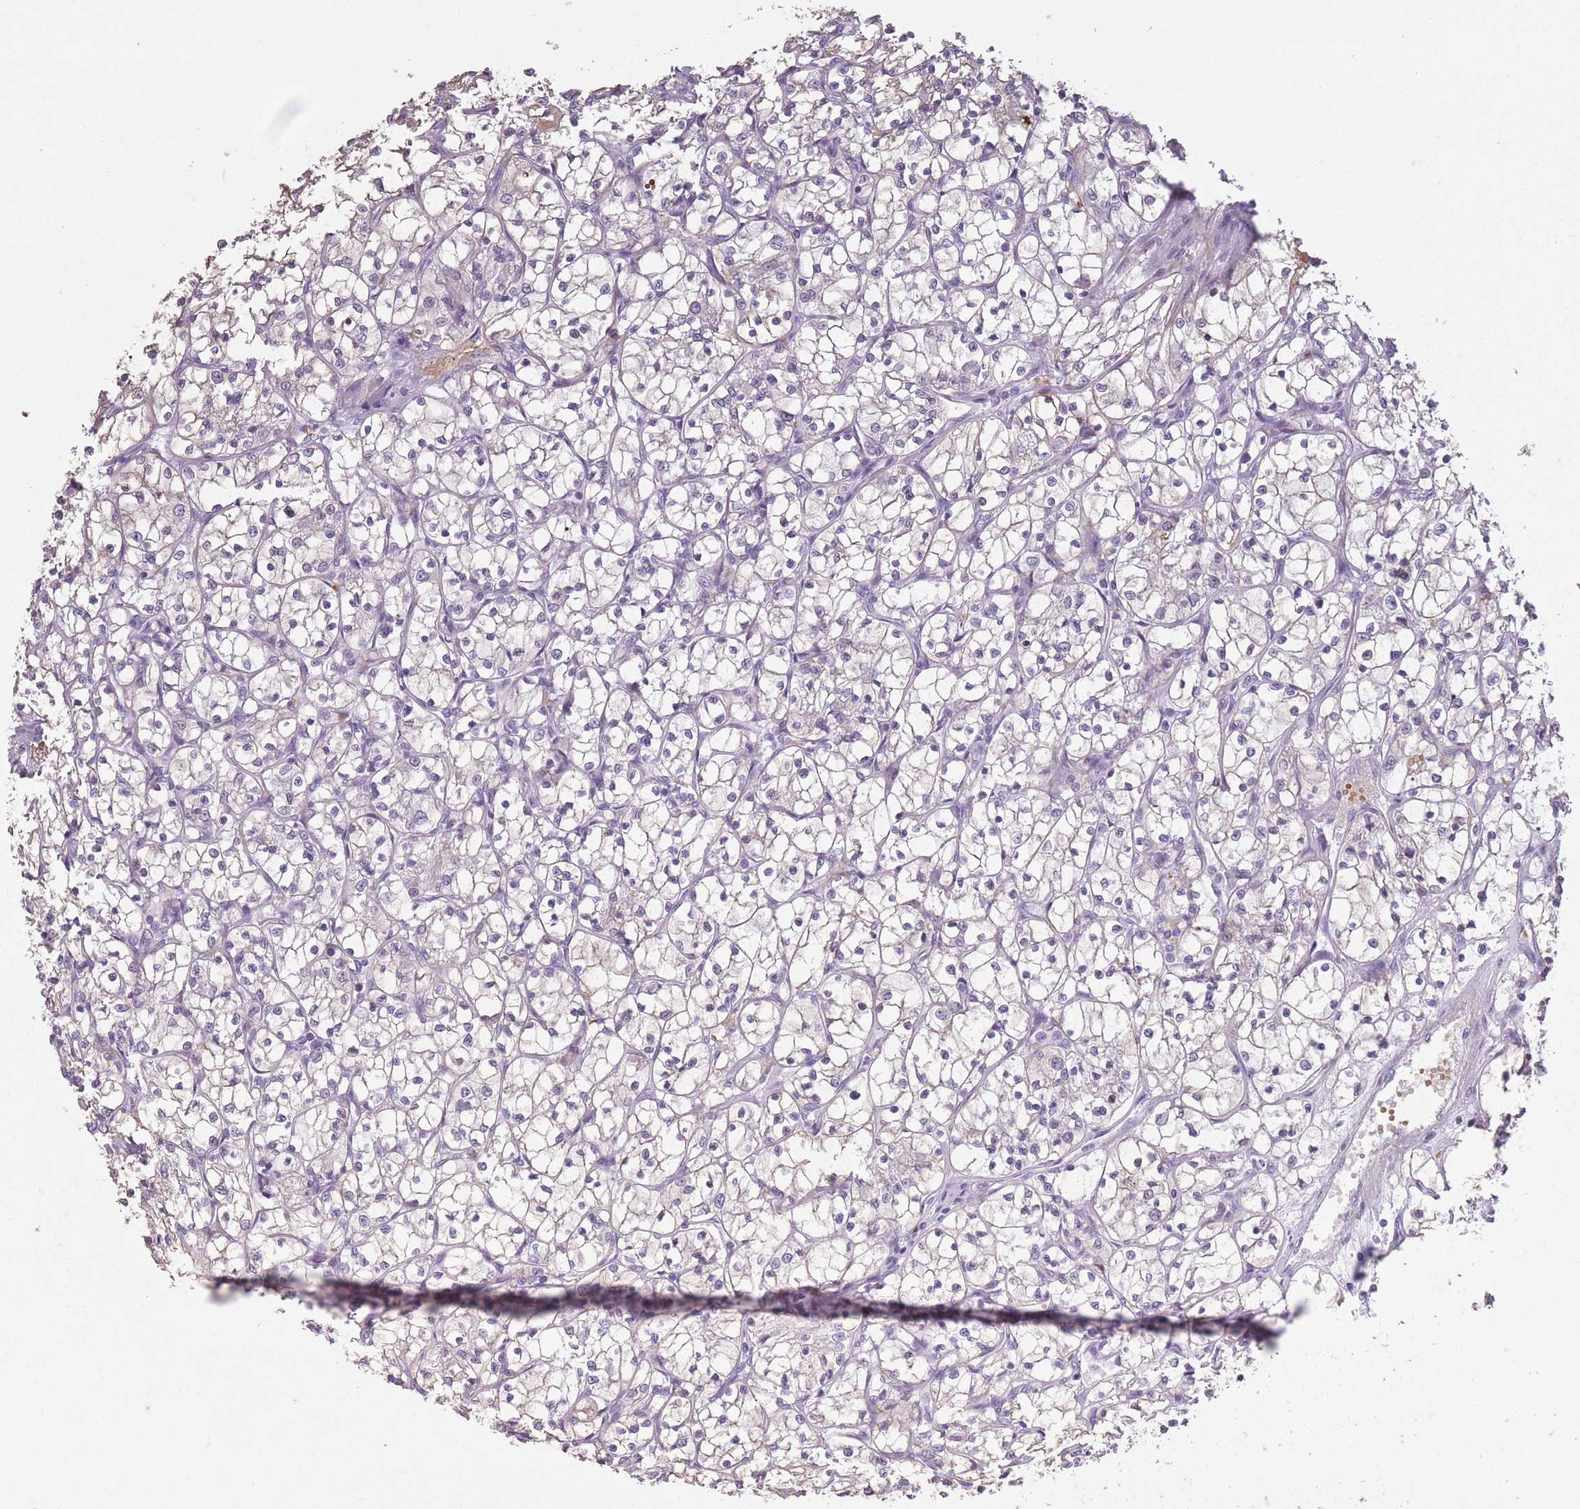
{"staining": {"intensity": "negative", "quantity": "none", "location": "none"}, "tissue": "renal cancer", "cell_type": "Tumor cells", "image_type": "cancer", "snomed": [{"axis": "morphology", "description": "Adenocarcinoma, NOS"}, {"axis": "topography", "description": "Kidney"}], "caption": "Tumor cells show no significant expression in adenocarcinoma (renal).", "gene": "OR7C1", "patient": {"sex": "female", "age": 69}}